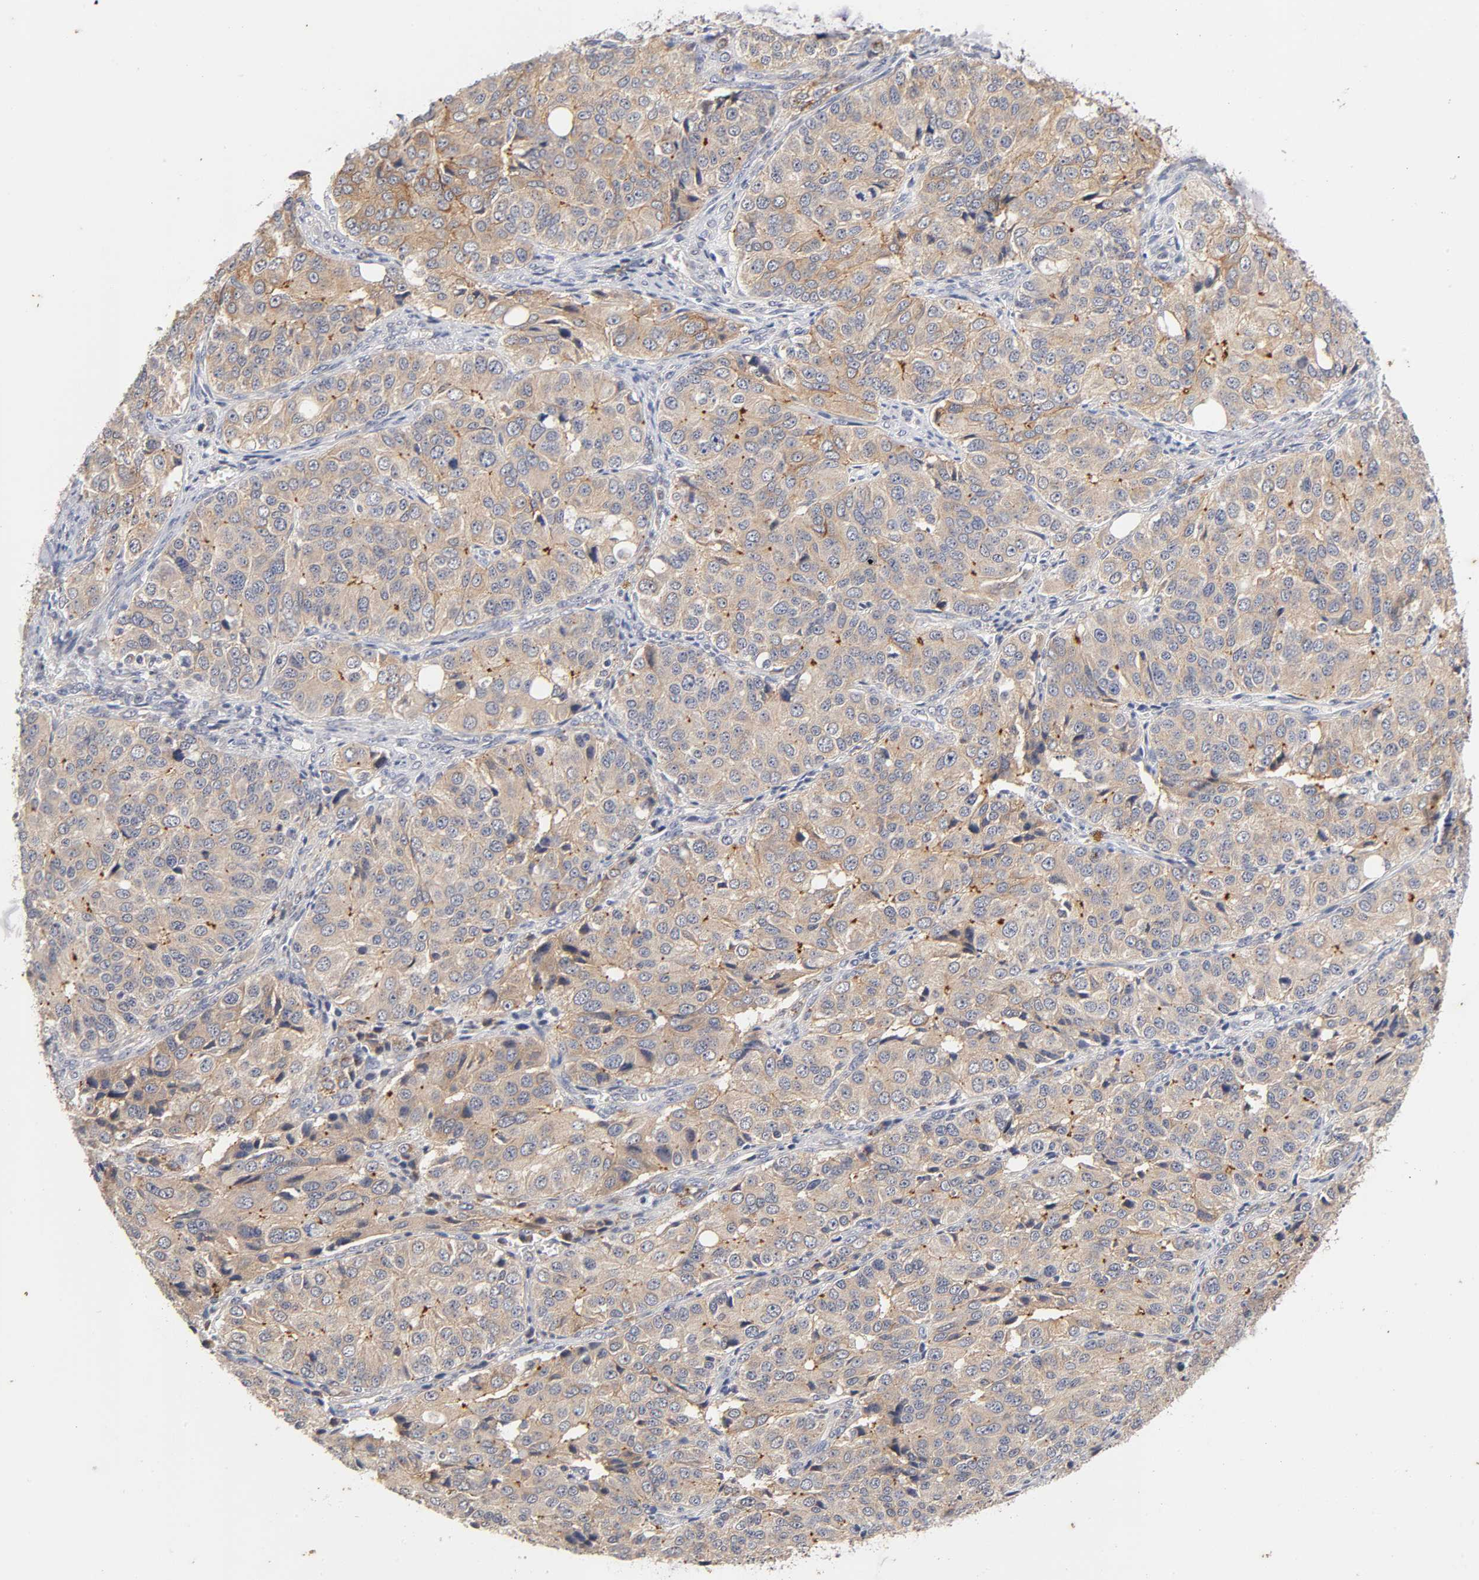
{"staining": {"intensity": "weak", "quantity": ">75%", "location": "cytoplasmic/membranous"}, "tissue": "ovarian cancer", "cell_type": "Tumor cells", "image_type": "cancer", "snomed": [{"axis": "morphology", "description": "Carcinoma, endometroid"}, {"axis": "topography", "description": "Ovary"}], "caption": "Immunohistochemical staining of ovarian cancer (endometroid carcinoma) demonstrates weak cytoplasmic/membranous protein staining in about >75% of tumor cells.", "gene": "CXADR", "patient": {"sex": "female", "age": 51}}